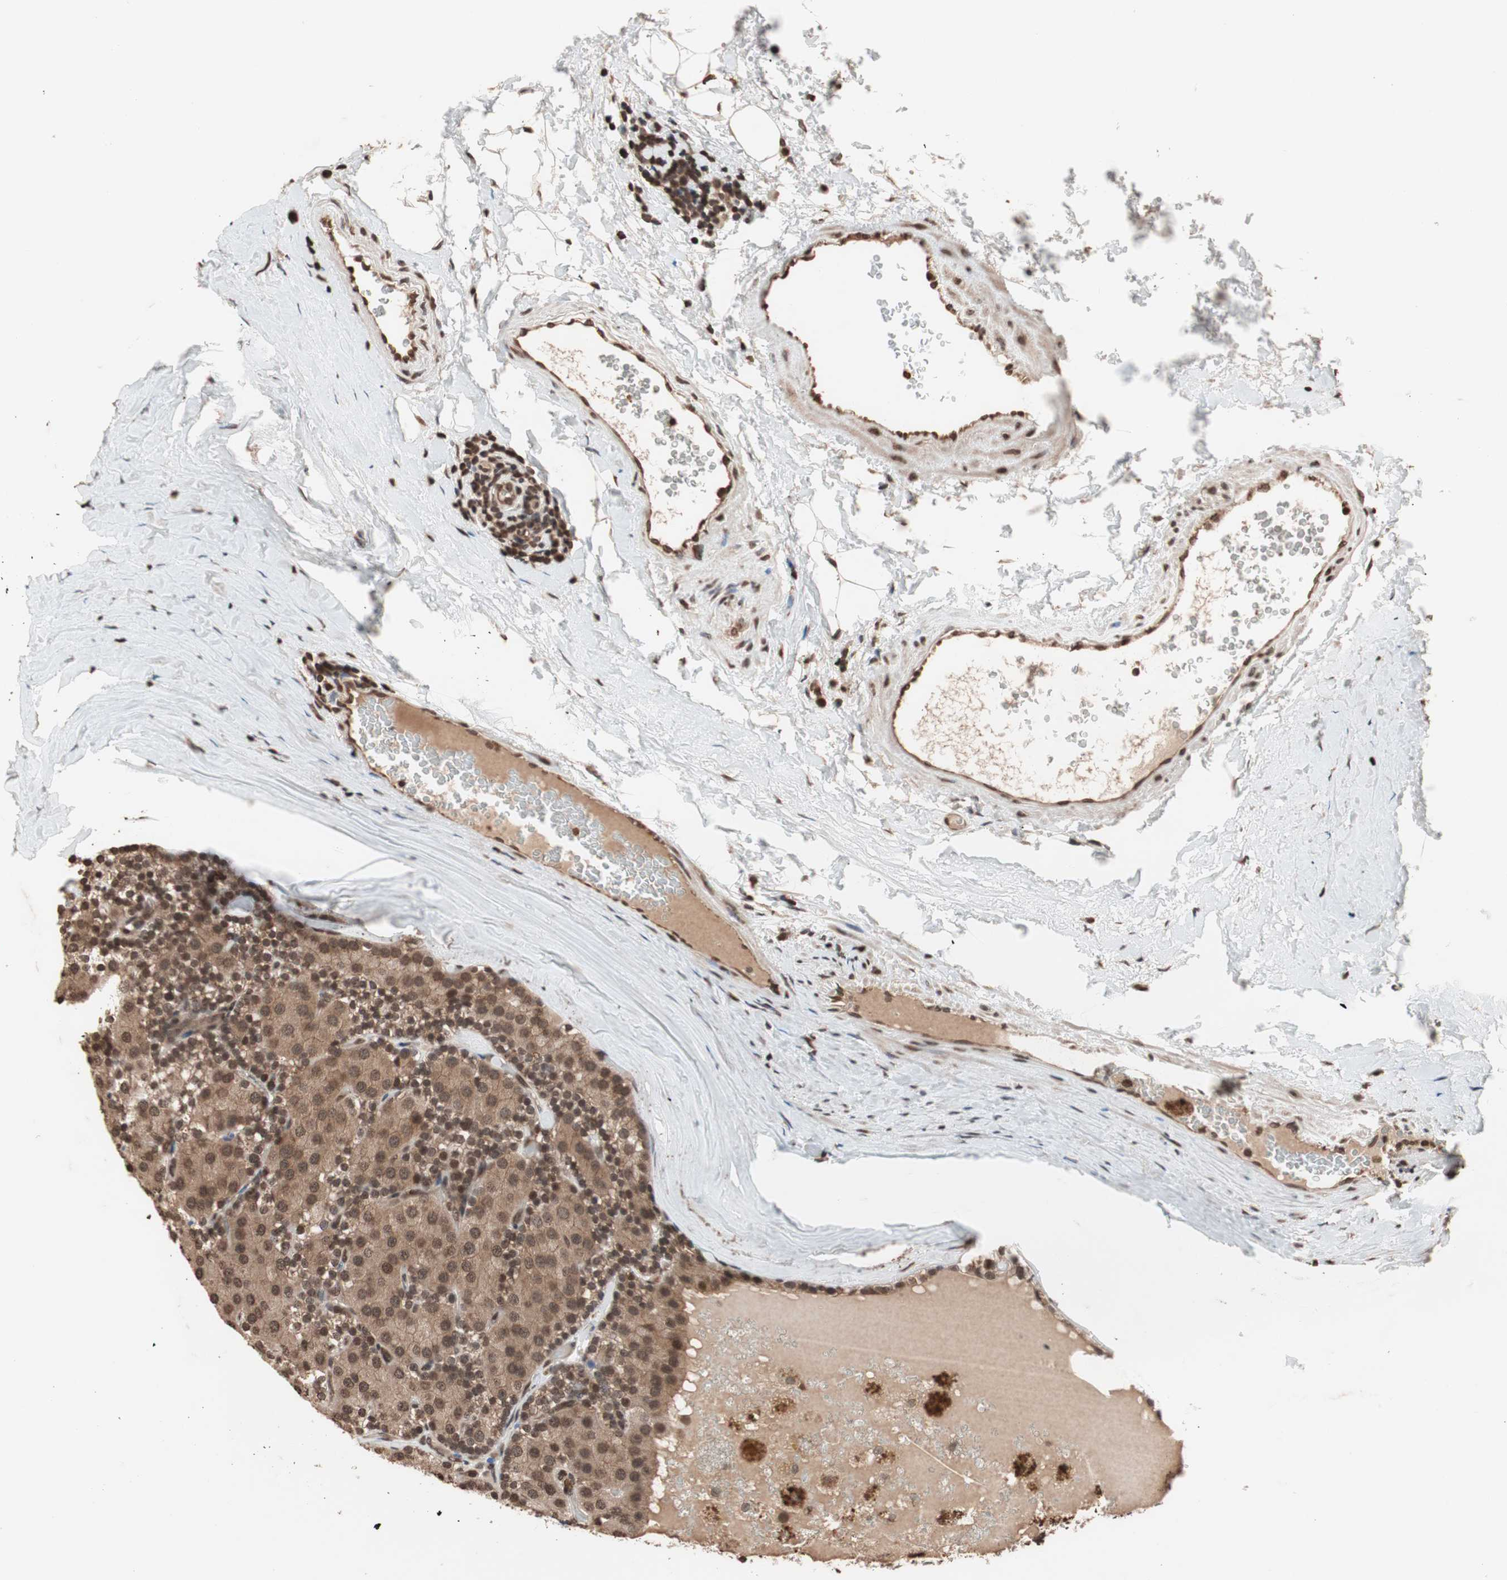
{"staining": {"intensity": "moderate", "quantity": ">75%", "location": "cytoplasmic/membranous,nuclear"}, "tissue": "parathyroid gland", "cell_type": "Glandular cells", "image_type": "normal", "snomed": [{"axis": "morphology", "description": "Normal tissue, NOS"}, {"axis": "morphology", "description": "Adenoma, NOS"}, {"axis": "topography", "description": "Parathyroid gland"}], "caption": "The micrograph demonstrates a brown stain indicating the presence of a protein in the cytoplasmic/membranous,nuclear of glandular cells in parathyroid gland.", "gene": "ZFC3H1", "patient": {"sex": "female", "age": 86}}